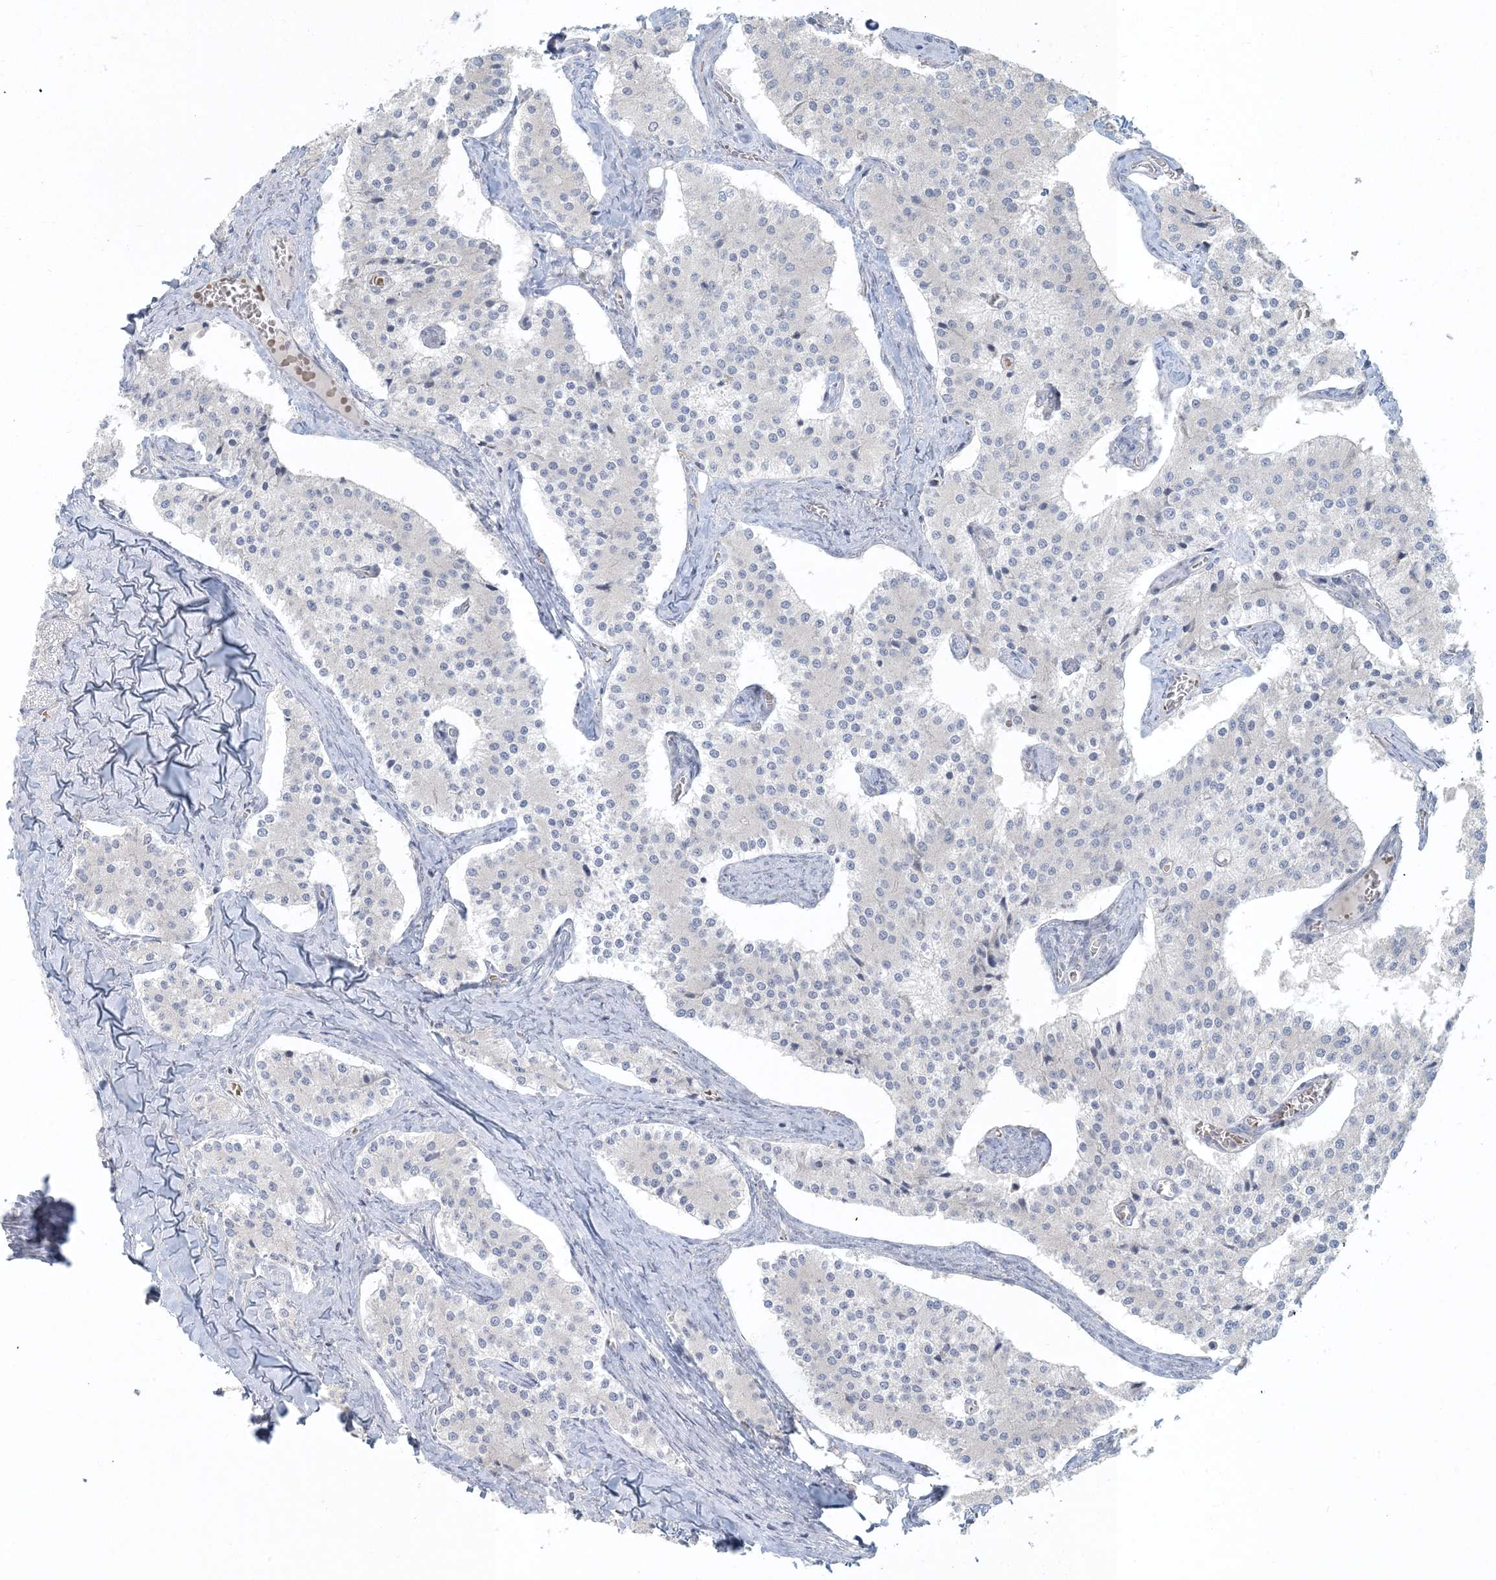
{"staining": {"intensity": "negative", "quantity": "none", "location": "none"}, "tissue": "carcinoid", "cell_type": "Tumor cells", "image_type": "cancer", "snomed": [{"axis": "morphology", "description": "Carcinoid, malignant, NOS"}, {"axis": "topography", "description": "Colon"}], "caption": "This is an immunohistochemistry (IHC) photomicrograph of human carcinoid. There is no positivity in tumor cells.", "gene": "CTDNEP1", "patient": {"sex": "female", "age": 52}}